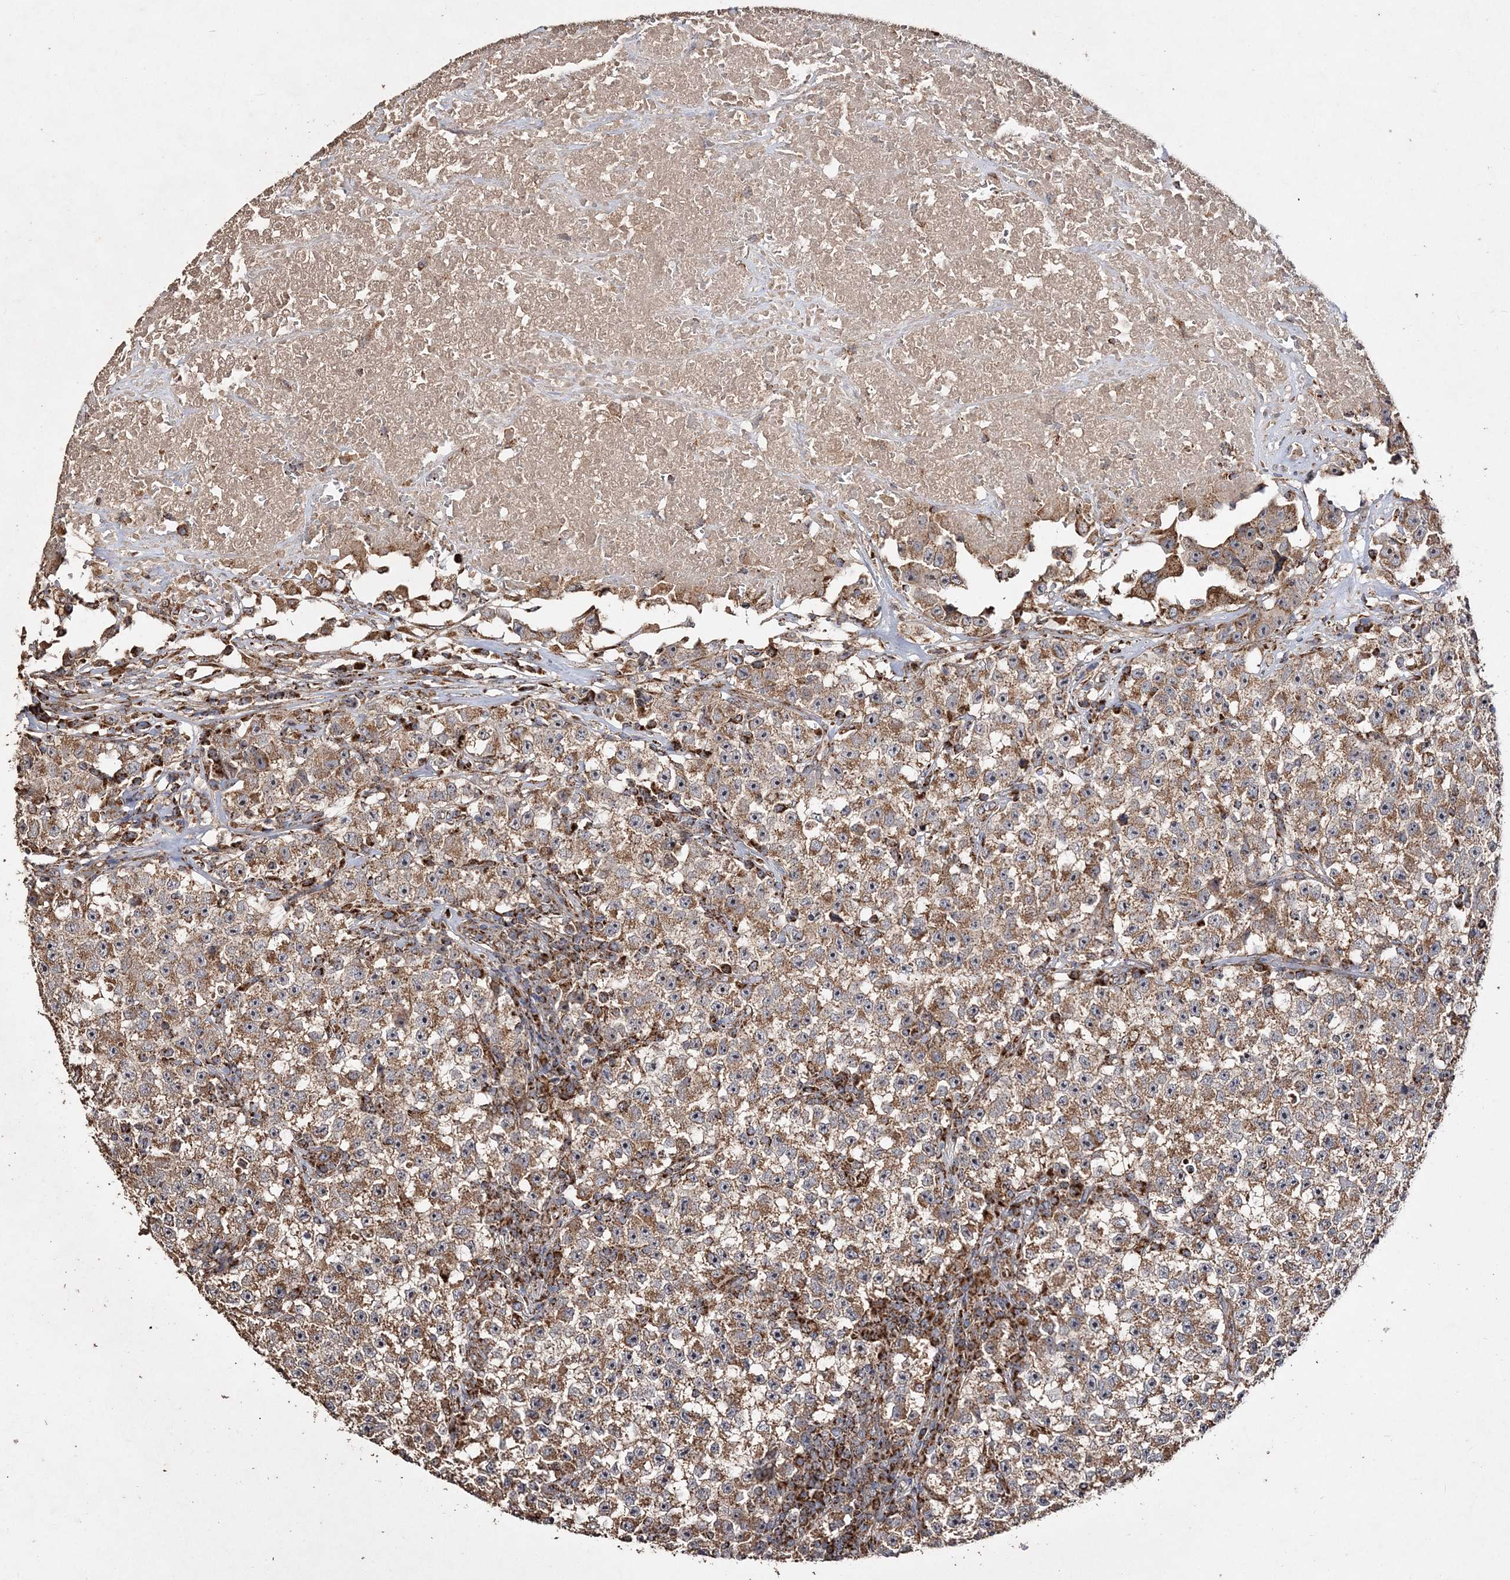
{"staining": {"intensity": "moderate", "quantity": ">75%", "location": "cytoplasmic/membranous"}, "tissue": "testis cancer", "cell_type": "Tumor cells", "image_type": "cancer", "snomed": [{"axis": "morphology", "description": "Seminoma, NOS"}, {"axis": "topography", "description": "Testis"}], "caption": "Immunohistochemistry (IHC) staining of testis cancer, which shows medium levels of moderate cytoplasmic/membranous positivity in about >75% of tumor cells indicating moderate cytoplasmic/membranous protein expression. The staining was performed using DAB (brown) for protein detection and nuclei were counterstained in hematoxylin (blue).", "gene": "POC5", "patient": {"sex": "male", "age": 22}}